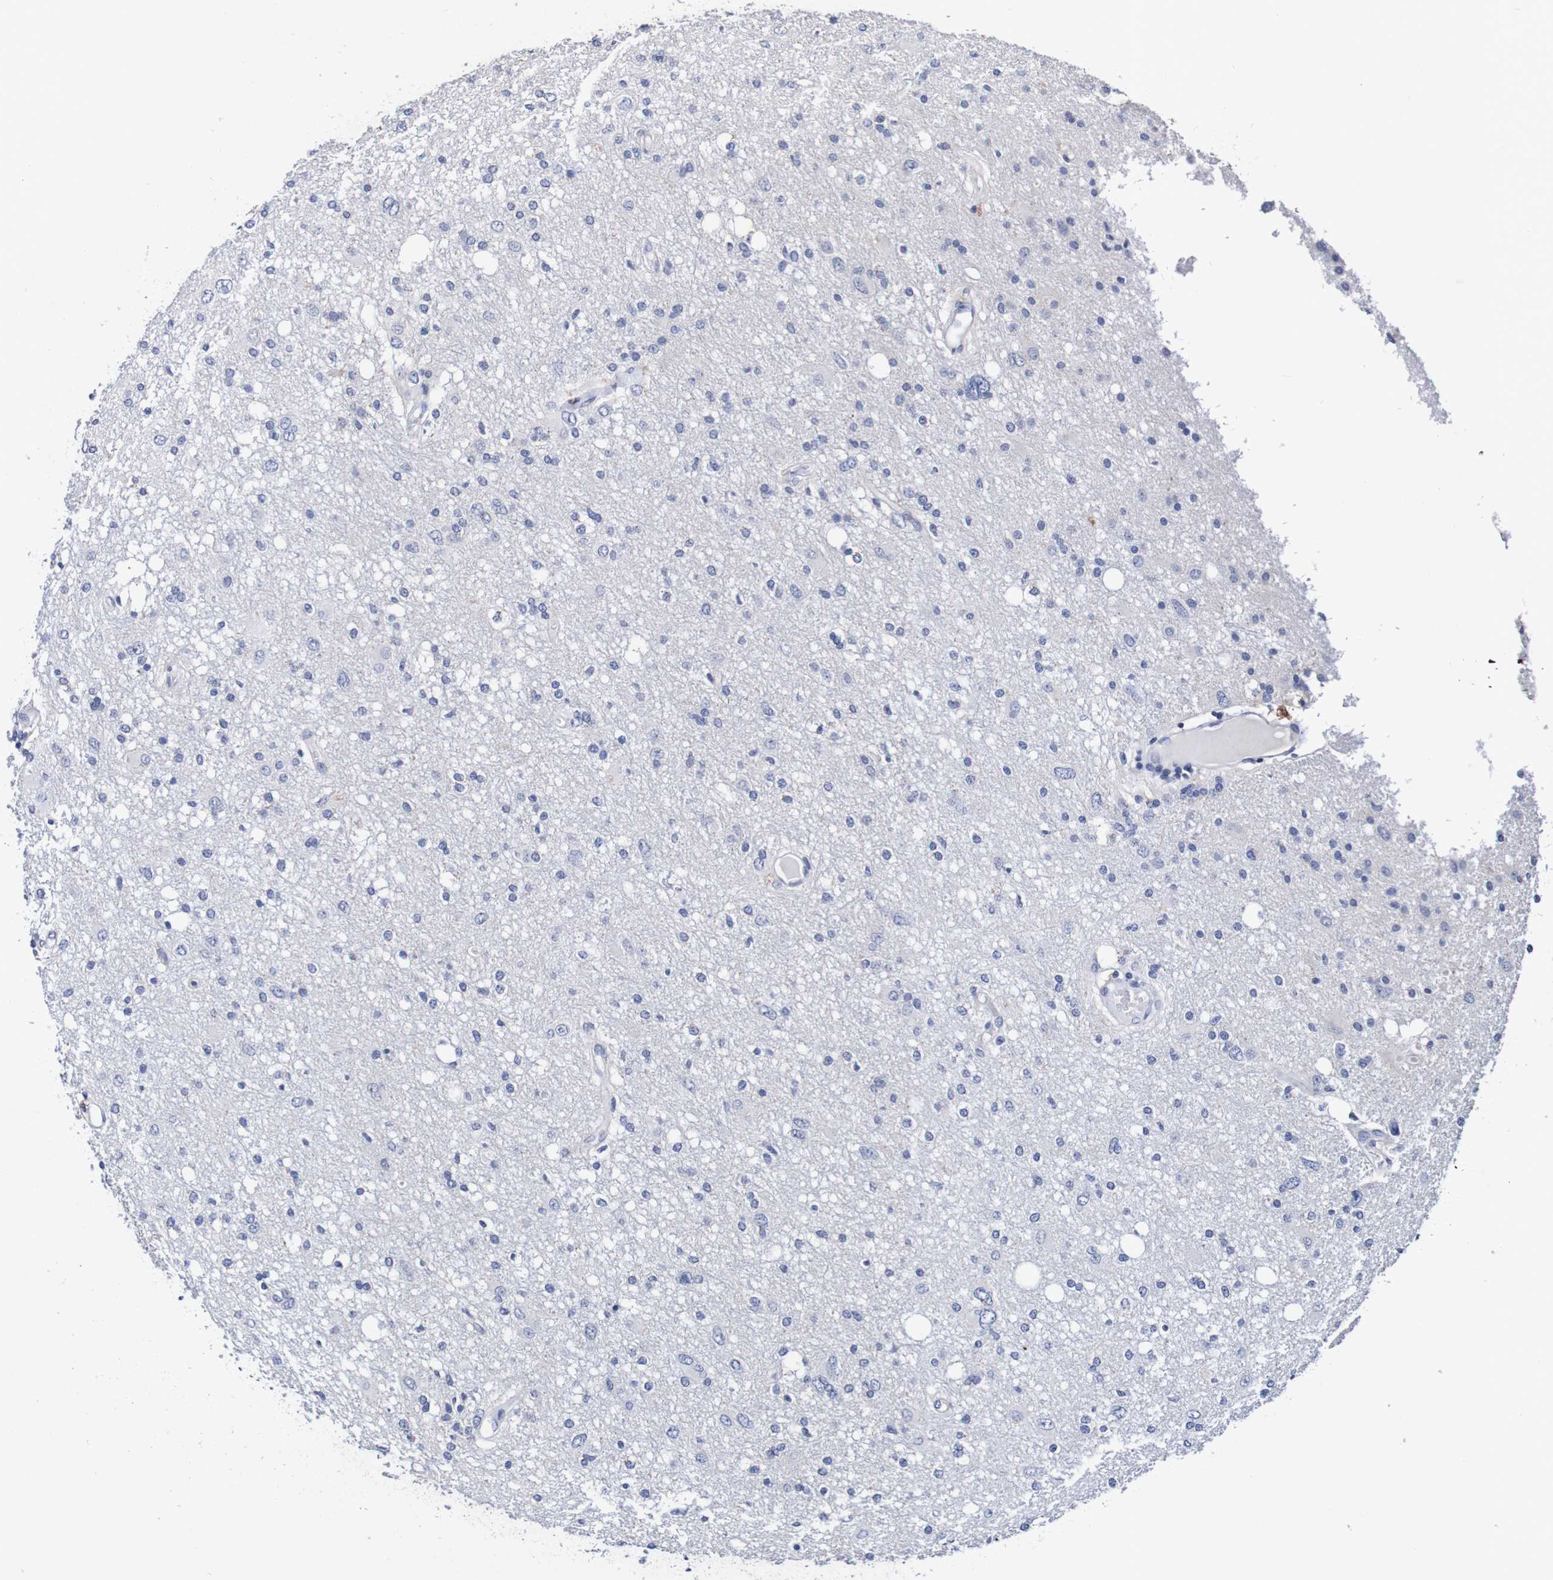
{"staining": {"intensity": "negative", "quantity": "none", "location": "none"}, "tissue": "glioma", "cell_type": "Tumor cells", "image_type": "cancer", "snomed": [{"axis": "morphology", "description": "Glioma, malignant, High grade"}, {"axis": "topography", "description": "Brain"}], "caption": "Immunohistochemistry (IHC) micrograph of human malignant glioma (high-grade) stained for a protein (brown), which reveals no expression in tumor cells. Brightfield microscopy of IHC stained with DAB (3,3'-diaminobenzidine) (brown) and hematoxylin (blue), captured at high magnification.", "gene": "ACVR1C", "patient": {"sex": "female", "age": 59}}